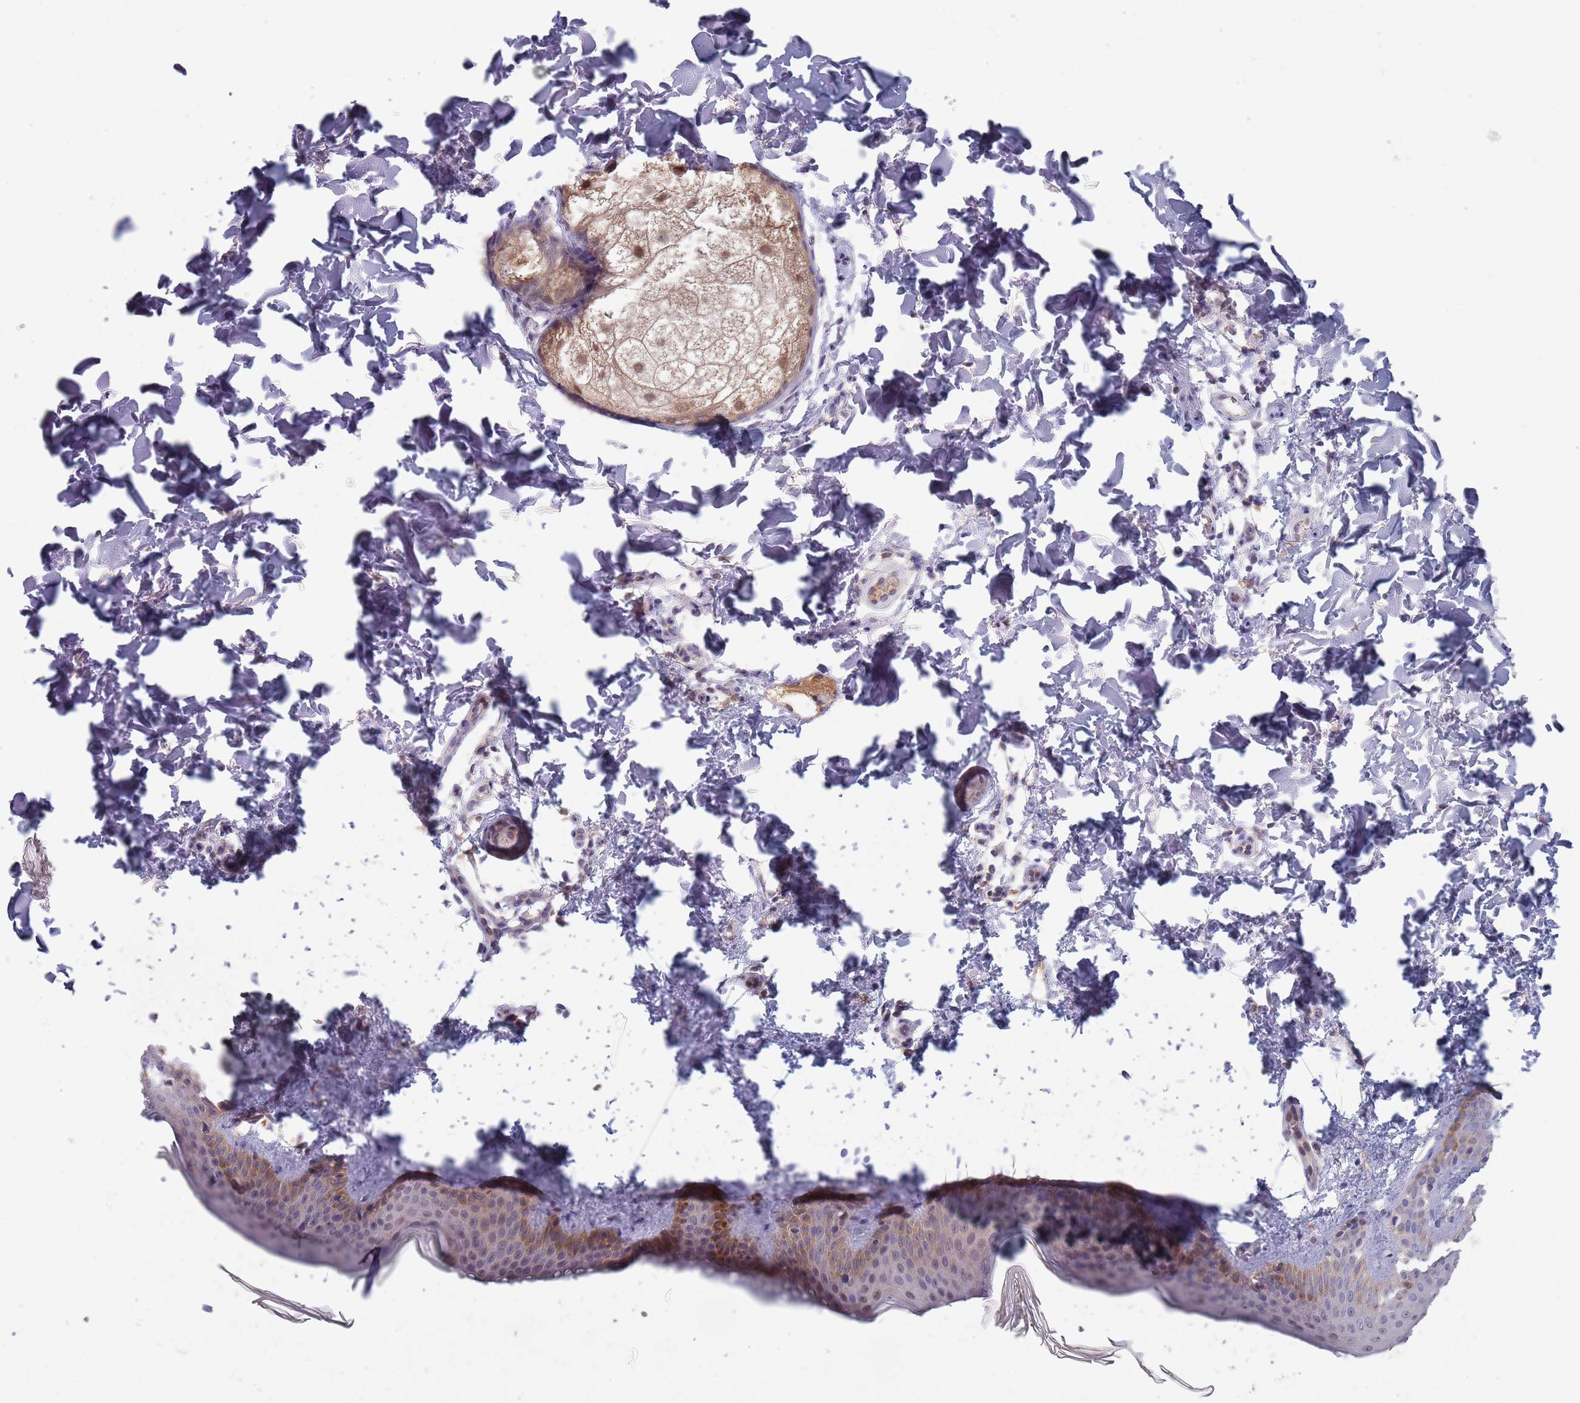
{"staining": {"intensity": "negative", "quantity": "none", "location": "none"}, "tissue": "skin", "cell_type": "Fibroblasts", "image_type": "normal", "snomed": [{"axis": "morphology", "description": "Normal tissue, NOS"}, {"axis": "topography", "description": "Skin"}], "caption": "IHC of unremarkable human skin shows no staining in fibroblasts.", "gene": "TYW1B", "patient": {"sex": "male", "age": 36}}